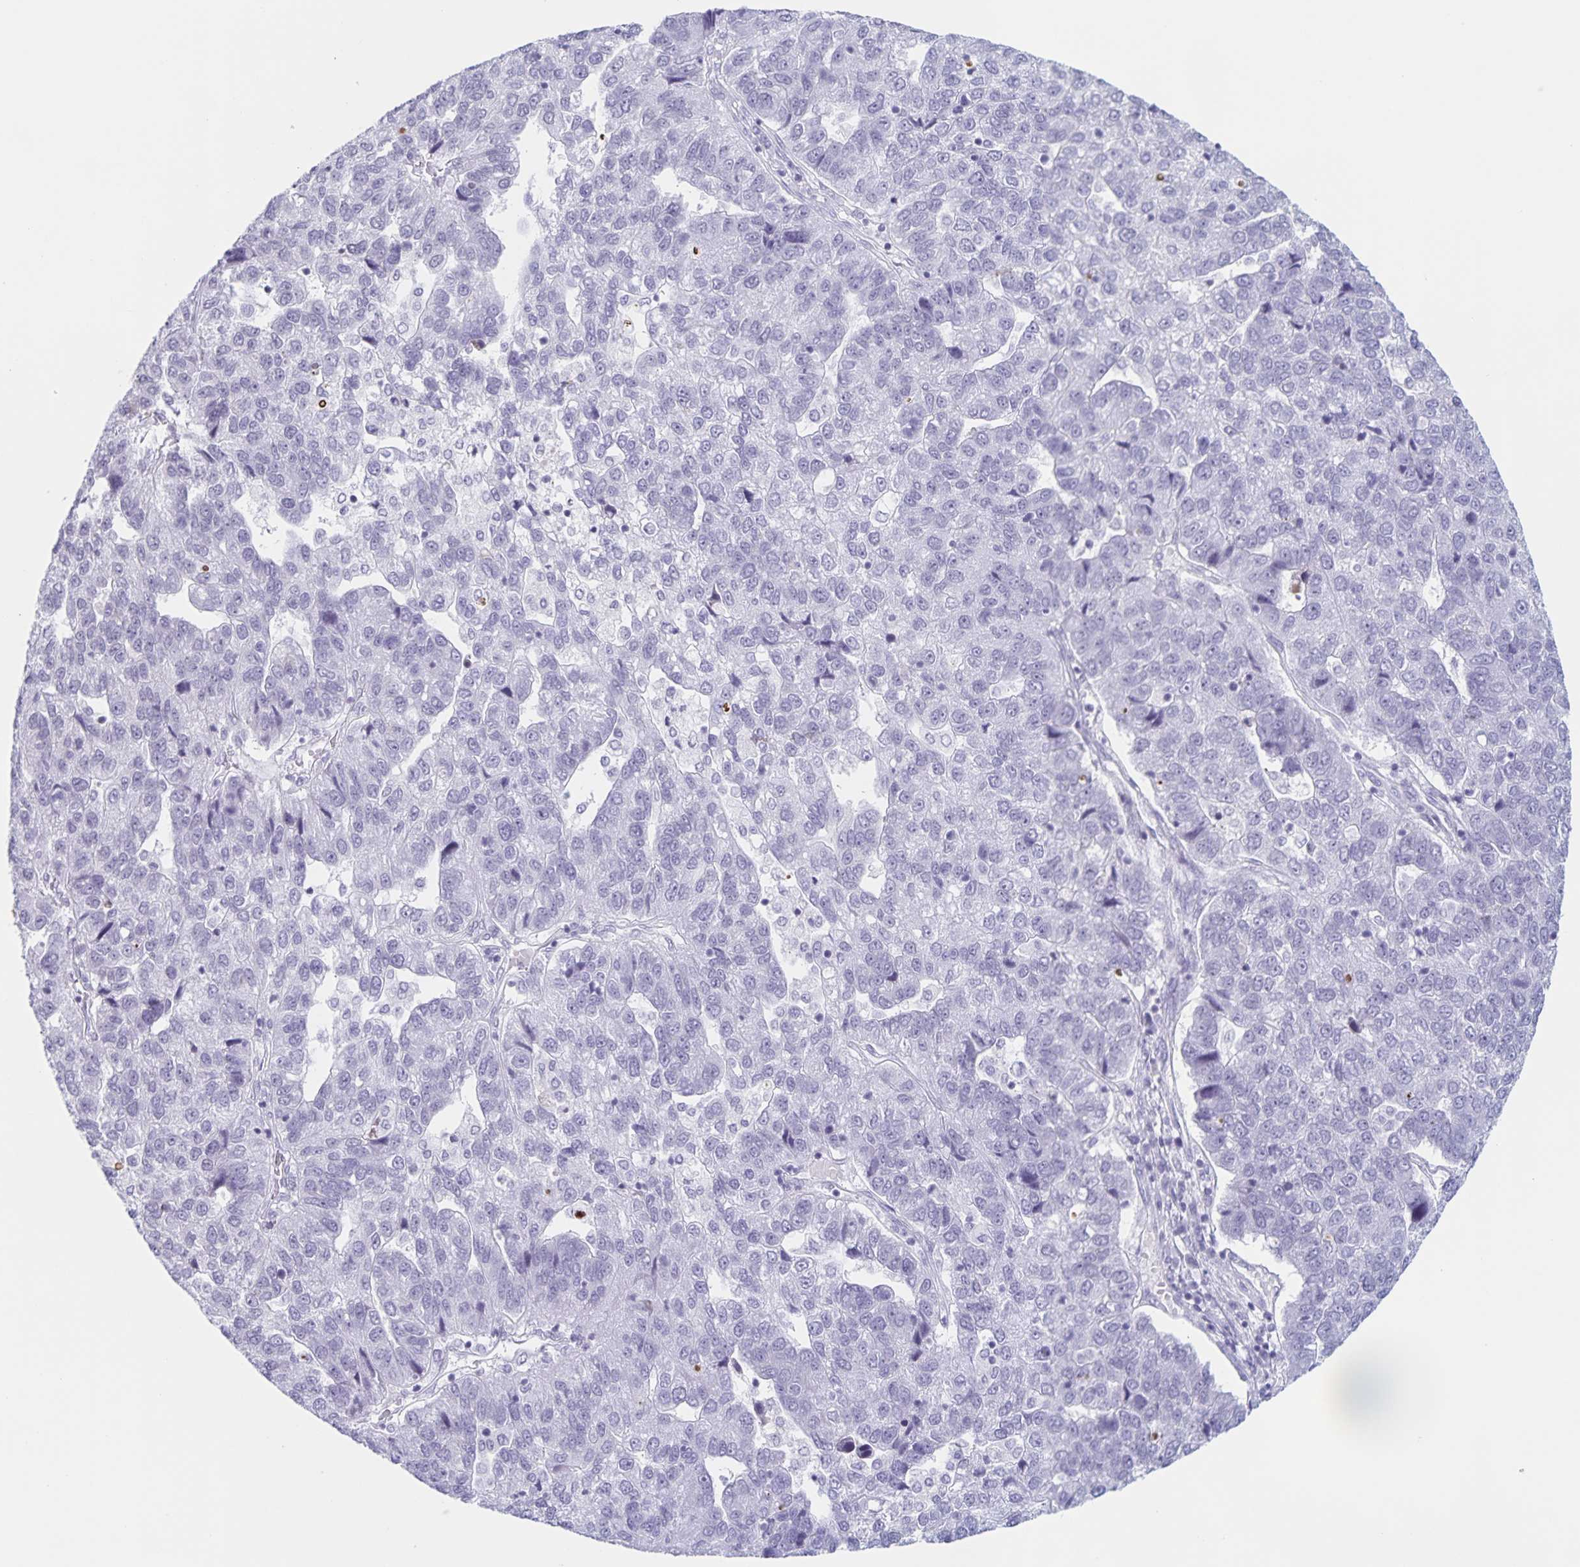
{"staining": {"intensity": "negative", "quantity": "none", "location": "none"}, "tissue": "pancreatic cancer", "cell_type": "Tumor cells", "image_type": "cancer", "snomed": [{"axis": "morphology", "description": "Adenocarcinoma, NOS"}, {"axis": "topography", "description": "Pancreas"}], "caption": "A high-resolution micrograph shows IHC staining of adenocarcinoma (pancreatic), which exhibits no significant expression in tumor cells.", "gene": "LCE6A", "patient": {"sex": "female", "age": 61}}